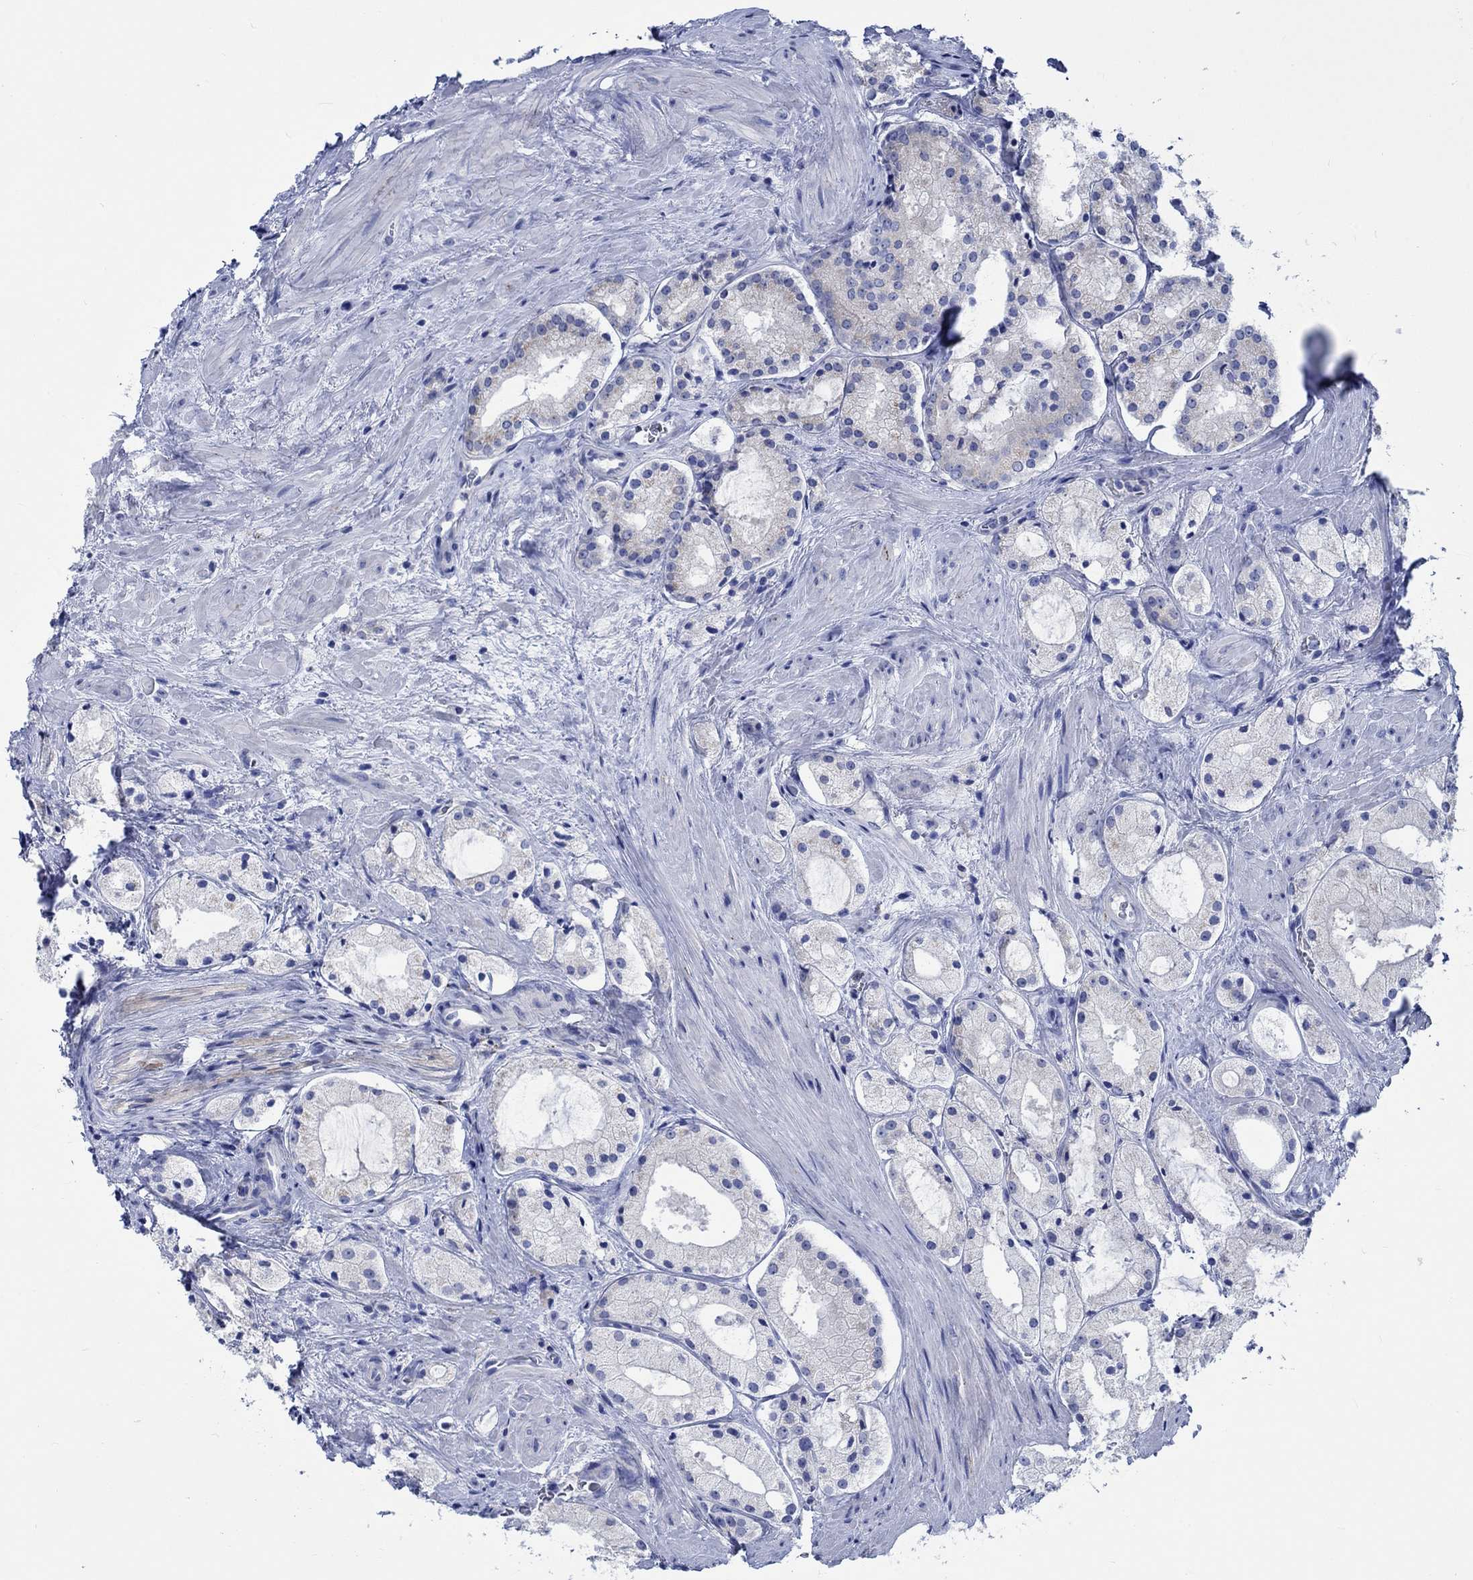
{"staining": {"intensity": "negative", "quantity": "none", "location": "none"}, "tissue": "prostate cancer", "cell_type": "Tumor cells", "image_type": "cancer", "snomed": [{"axis": "morphology", "description": "Adenocarcinoma, NOS"}, {"axis": "morphology", "description": "Adenocarcinoma, High grade"}, {"axis": "topography", "description": "Prostate"}], "caption": "A micrograph of human prostate cancer is negative for staining in tumor cells.", "gene": "PTPRN2", "patient": {"sex": "male", "age": 64}}